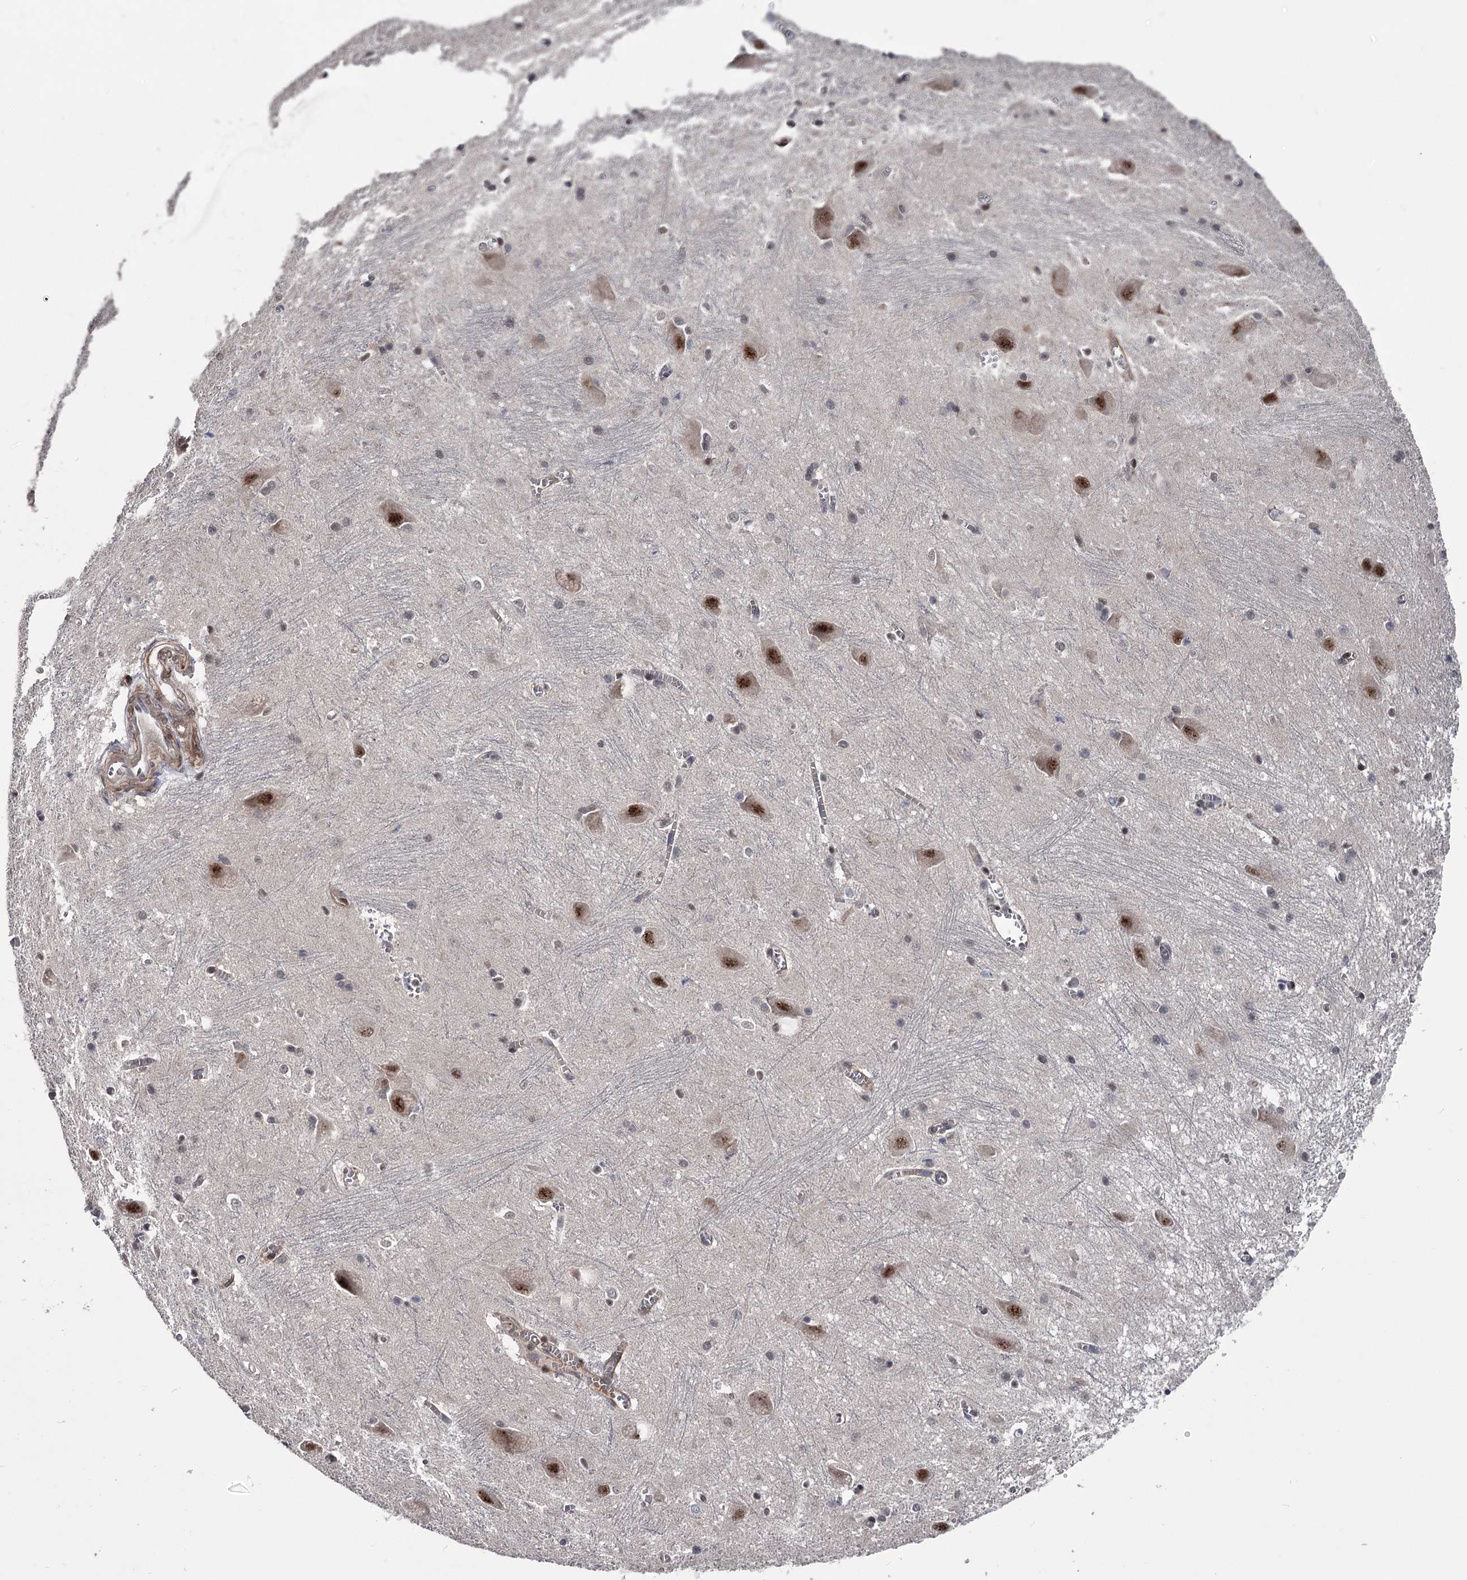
{"staining": {"intensity": "weak", "quantity": "25%-75%", "location": "nuclear"}, "tissue": "caudate", "cell_type": "Glial cells", "image_type": "normal", "snomed": [{"axis": "morphology", "description": "Normal tissue, NOS"}, {"axis": "topography", "description": "Lateral ventricle wall"}], "caption": "DAB immunohistochemical staining of unremarkable caudate demonstrates weak nuclear protein positivity in approximately 25%-75% of glial cells.", "gene": "PRPF40B", "patient": {"sex": "male", "age": 37}}